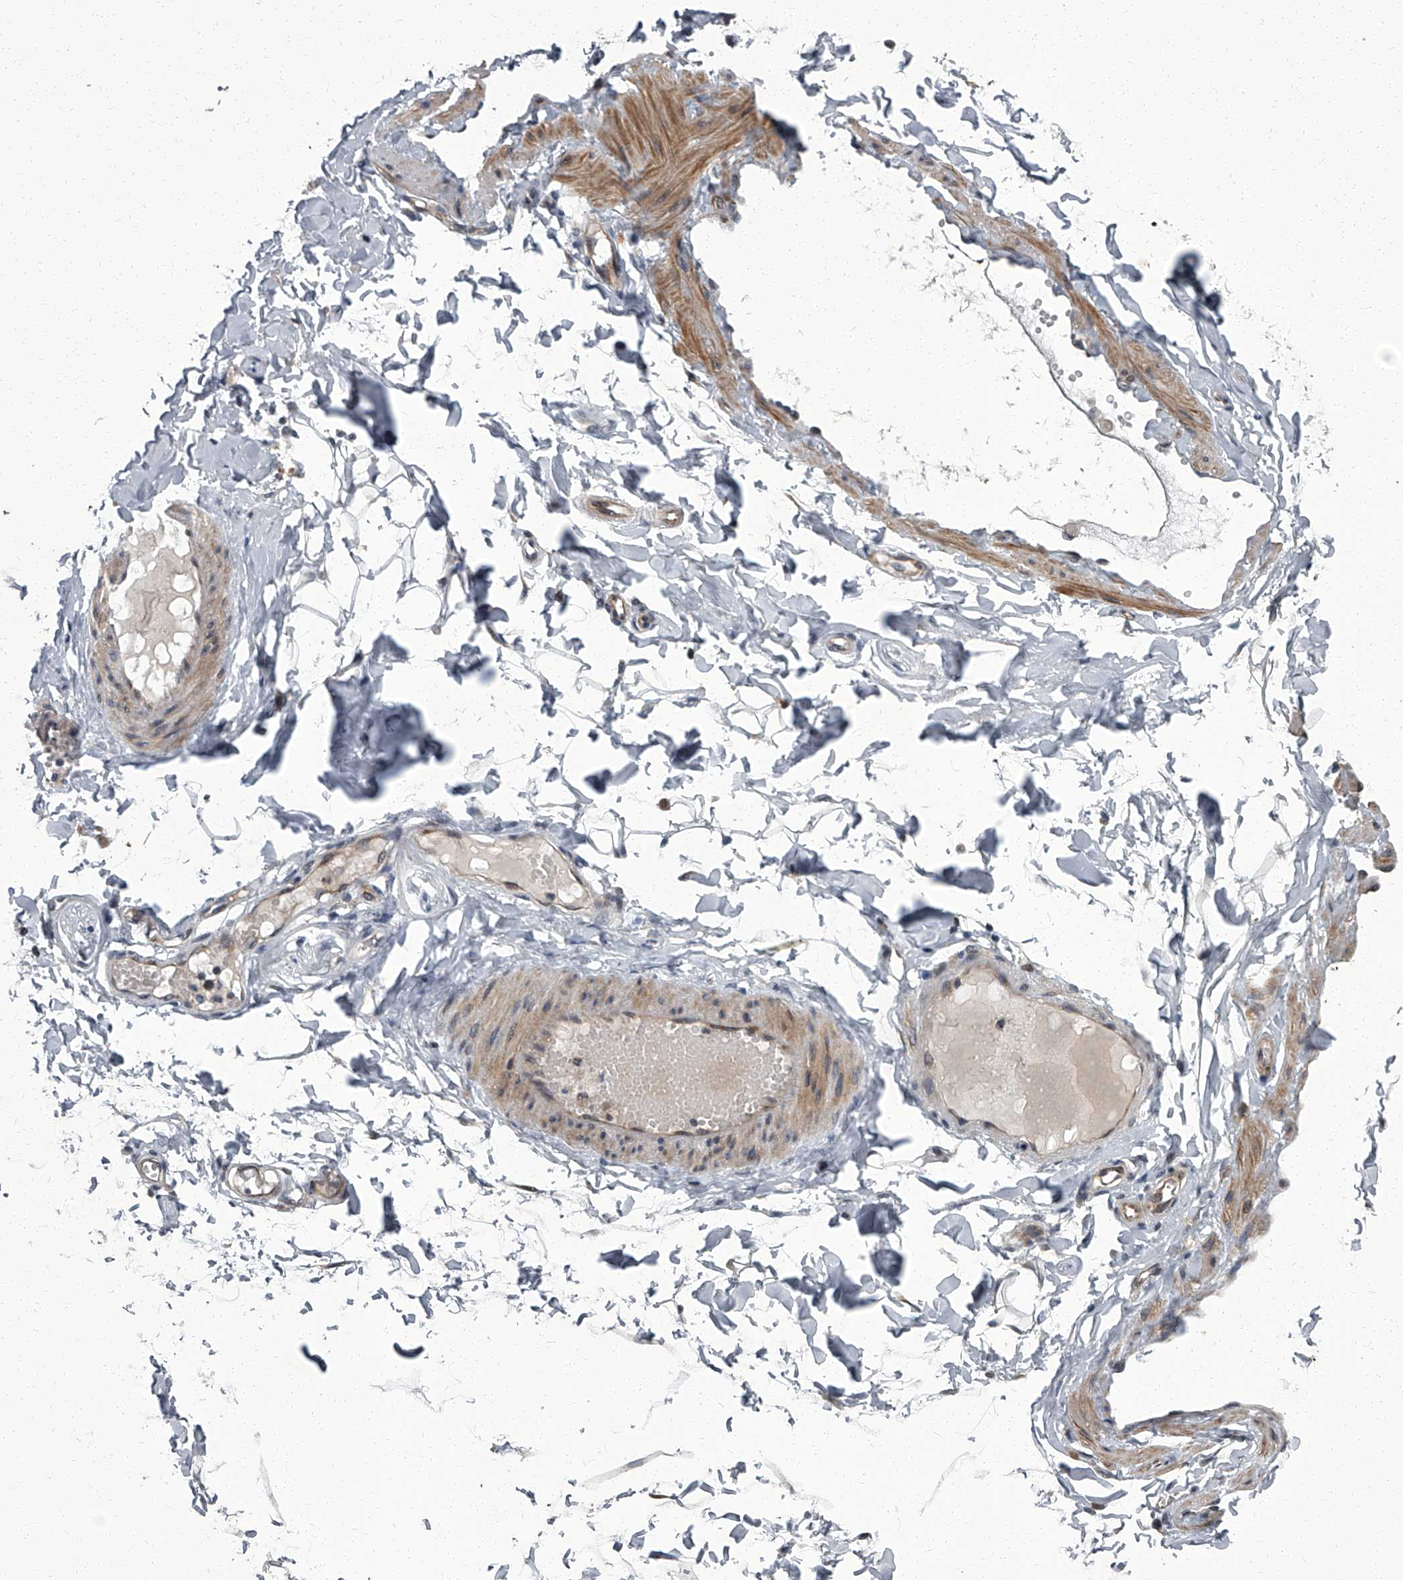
{"staining": {"intensity": "negative", "quantity": "none", "location": "none"}, "tissue": "adipose tissue", "cell_type": "Adipocytes", "image_type": "normal", "snomed": [{"axis": "morphology", "description": "Normal tissue, NOS"}, {"axis": "topography", "description": "Adipose tissue"}, {"axis": "topography", "description": "Vascular tissue"}, {"axis": "topography", "description": "Peripheral nerve tissue"}], "caption": "High power microscopy micrograph of an IHC image of benign adipose tissue, revealing no significant positivity in adipocytes. Brightfield microscopy of immunohistochemistry stained with DAB (3,3'-diaminobenzidine) (brown) and hematoxylin (blue), captured at high magnification.", "gene": "ZNF274", "patient": {"sex": "male", "age": 25}}